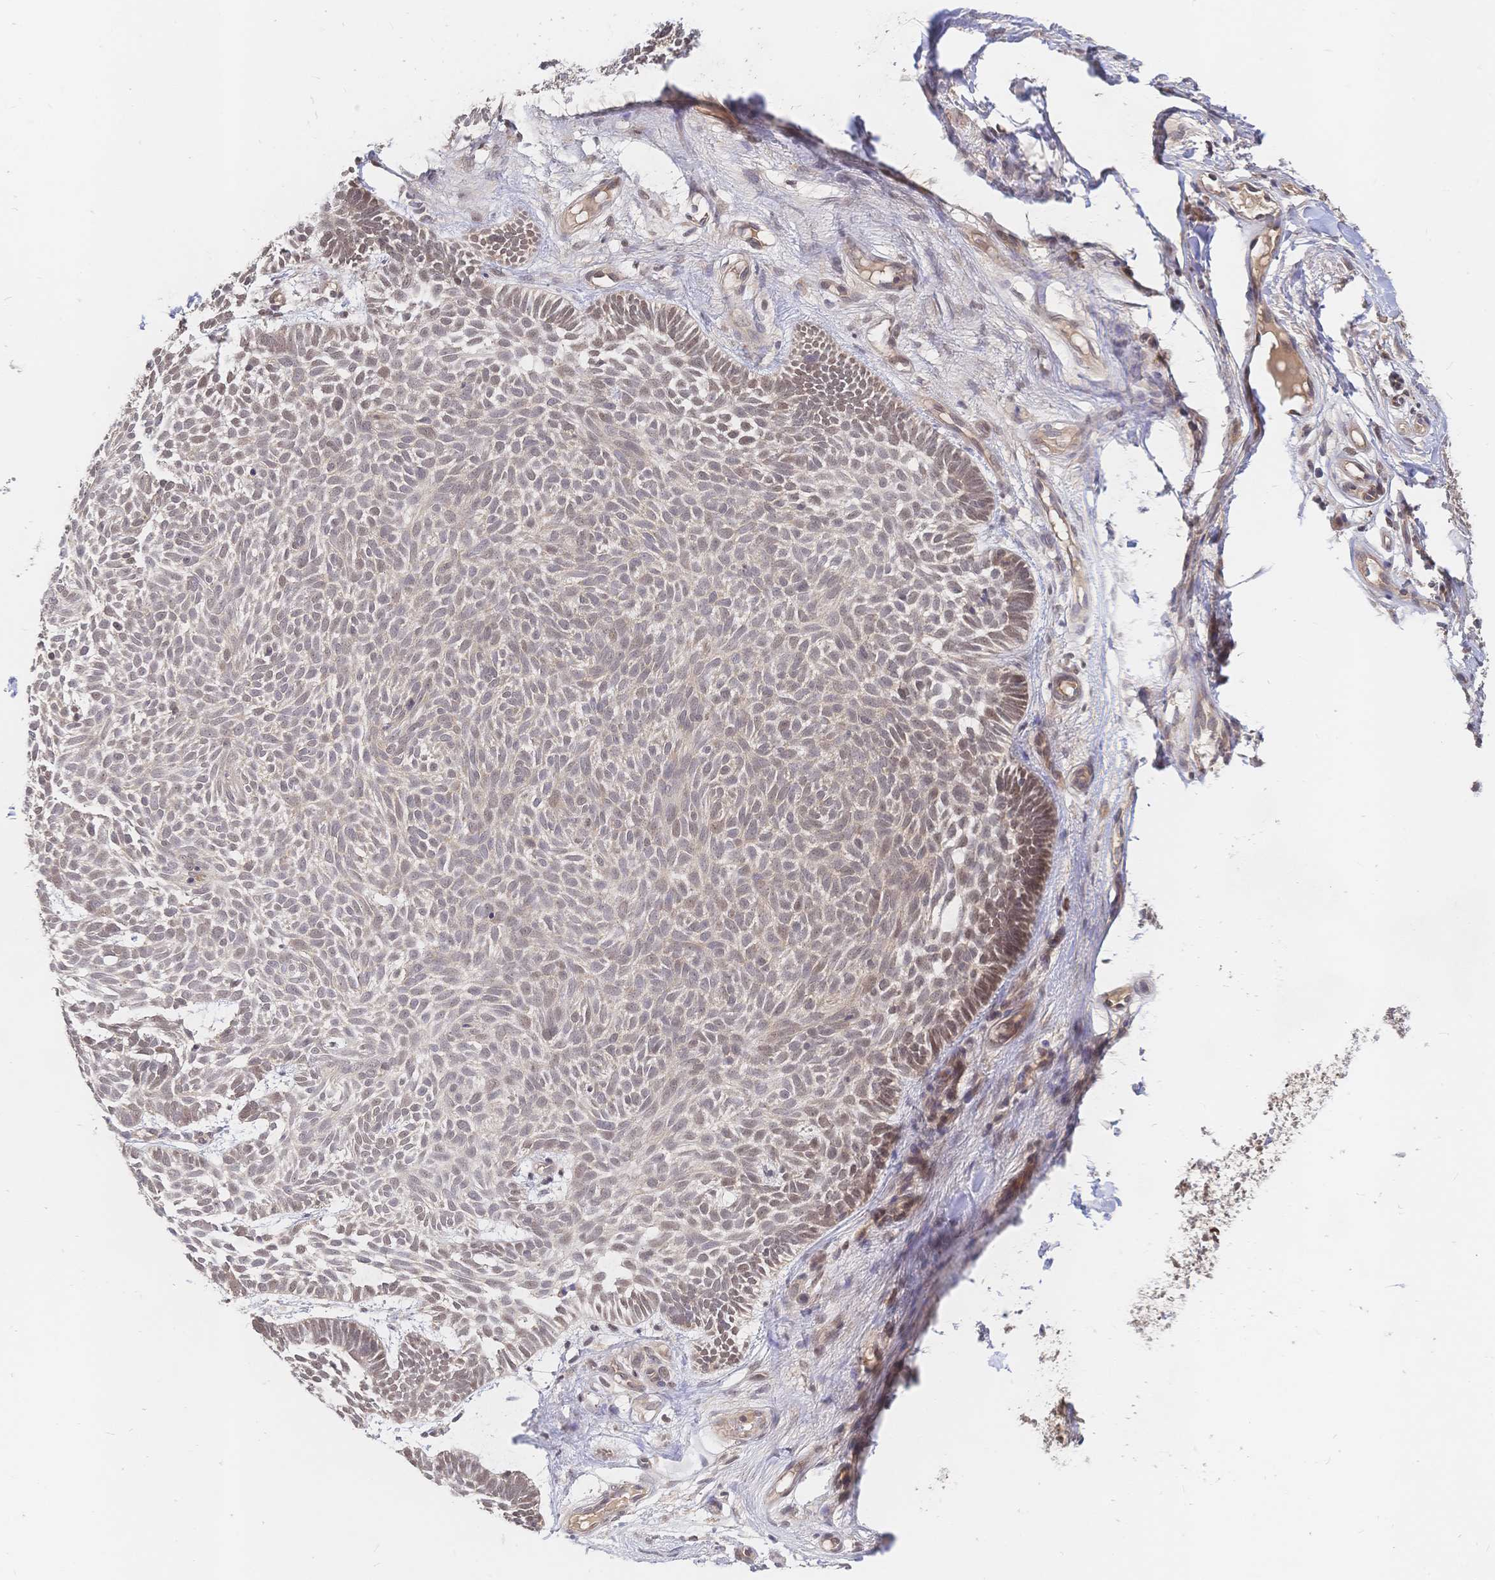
{"staining": {"intensity": "weak", "quantity": "<25%", "location": "nuclear"}, "tissue": "skin cancer", "cell_type": "Tumor cells", "image_type": "cancer", "snomed": [{"axis": "morphology", "description": "Basal cell carcinoma"}, {"axis": "topography", "description": "Skin"}], "caption": "IHC micrograph of skin basal cell carcinoma stained for a protein (brown), which displays no positivity in tumor cells.", "gene": "LMO4", "patient": {"sex": "male", "age": 89}}